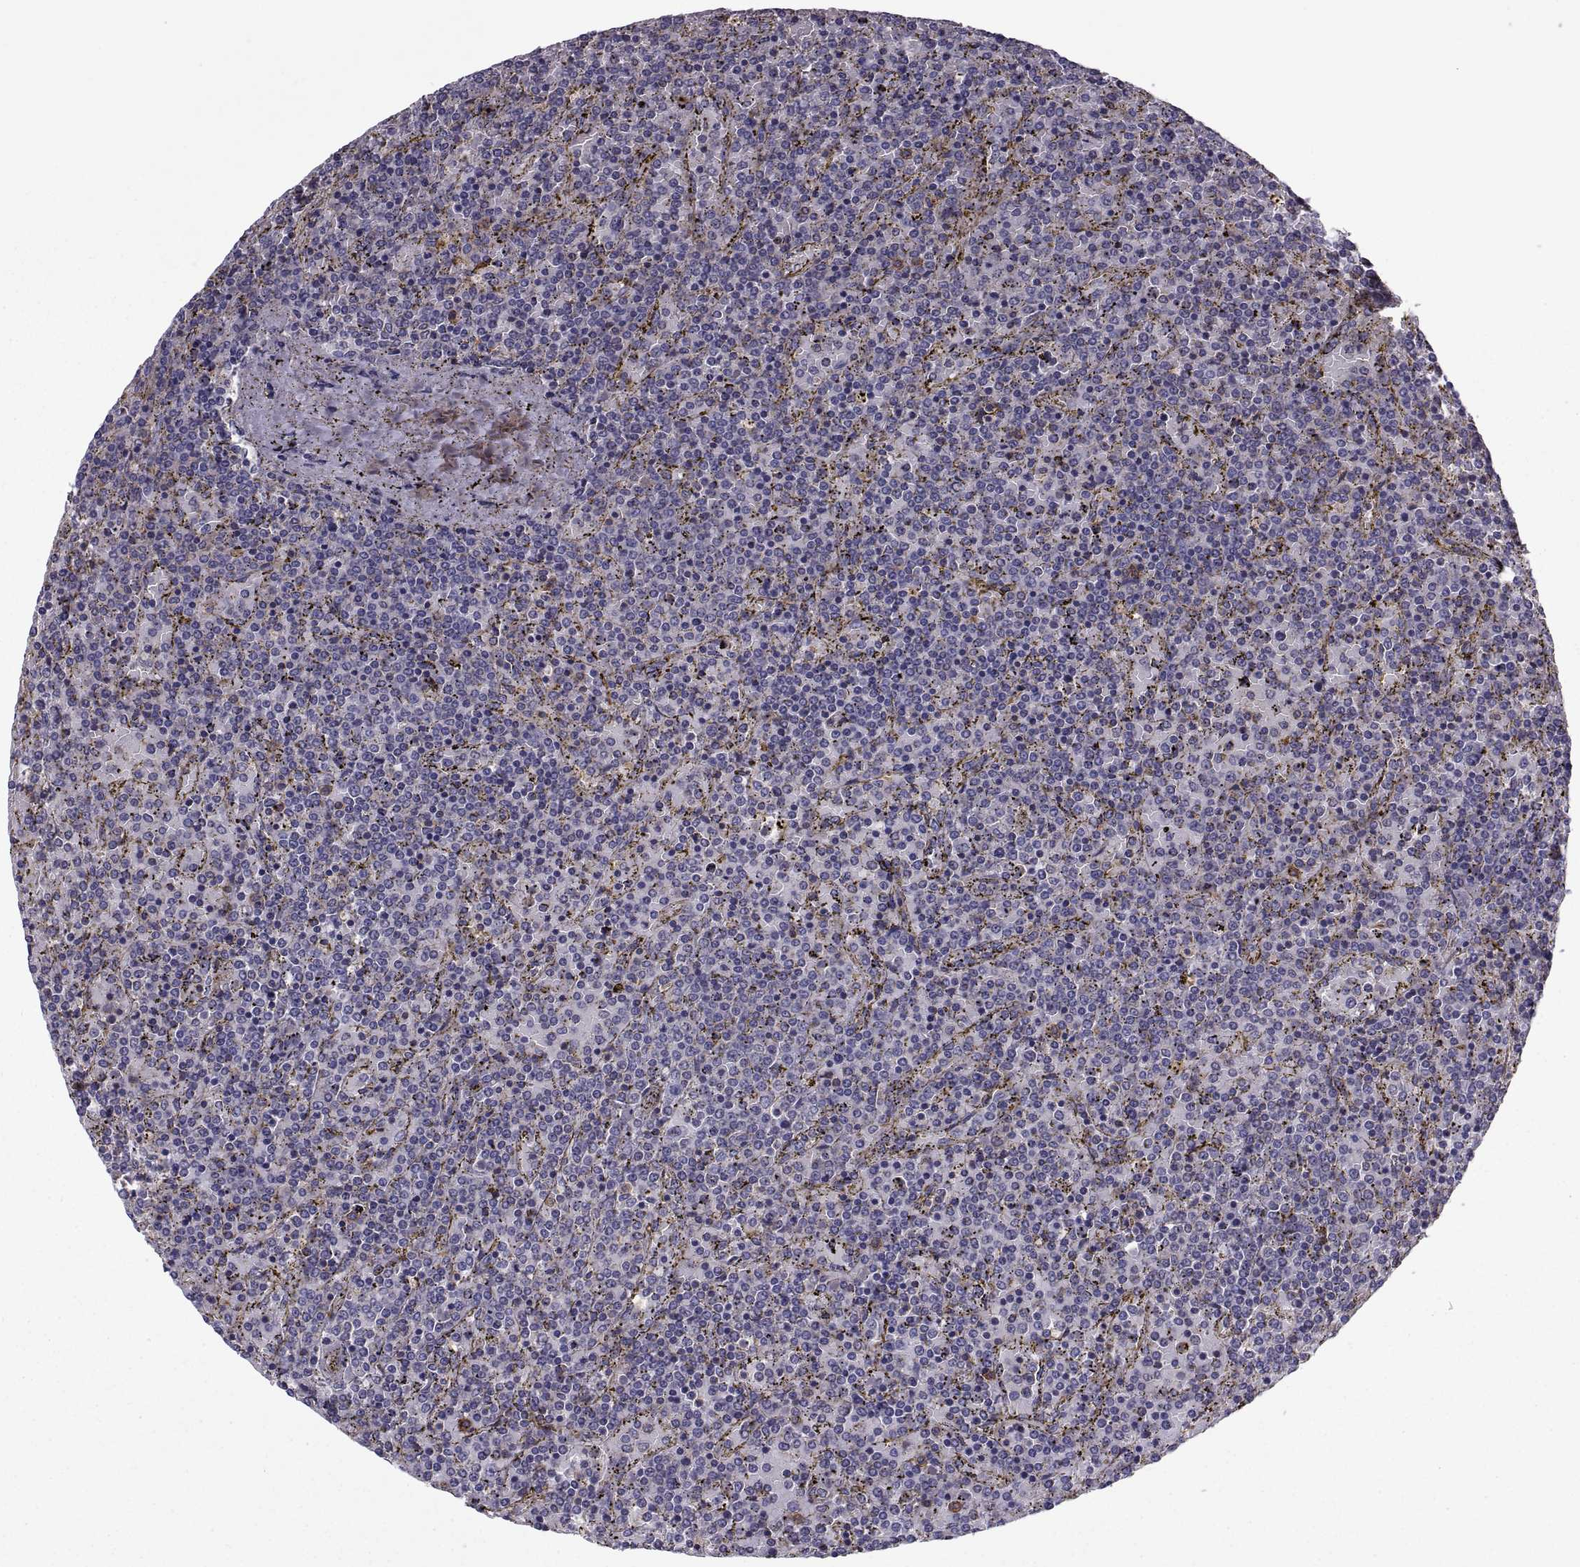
{"staining": {"intensity": "negative", "quantity": "none", "location": "none"}, "tissue": "lymphoma", "cell_type": "Tumor cells", "image_type": "cancer", "snomed": [{"axis": "morphology", "description": "Malignant lymphoma, non-Hodgkin's type, Low grade"}, {"axis": "topography", "description": "Spleen"}], "caption": "IHC of human lymphoma demonstrates no expression in tumor cells.", "gene": "MYH9", "patient": {"sex": "female", "age": 77}}